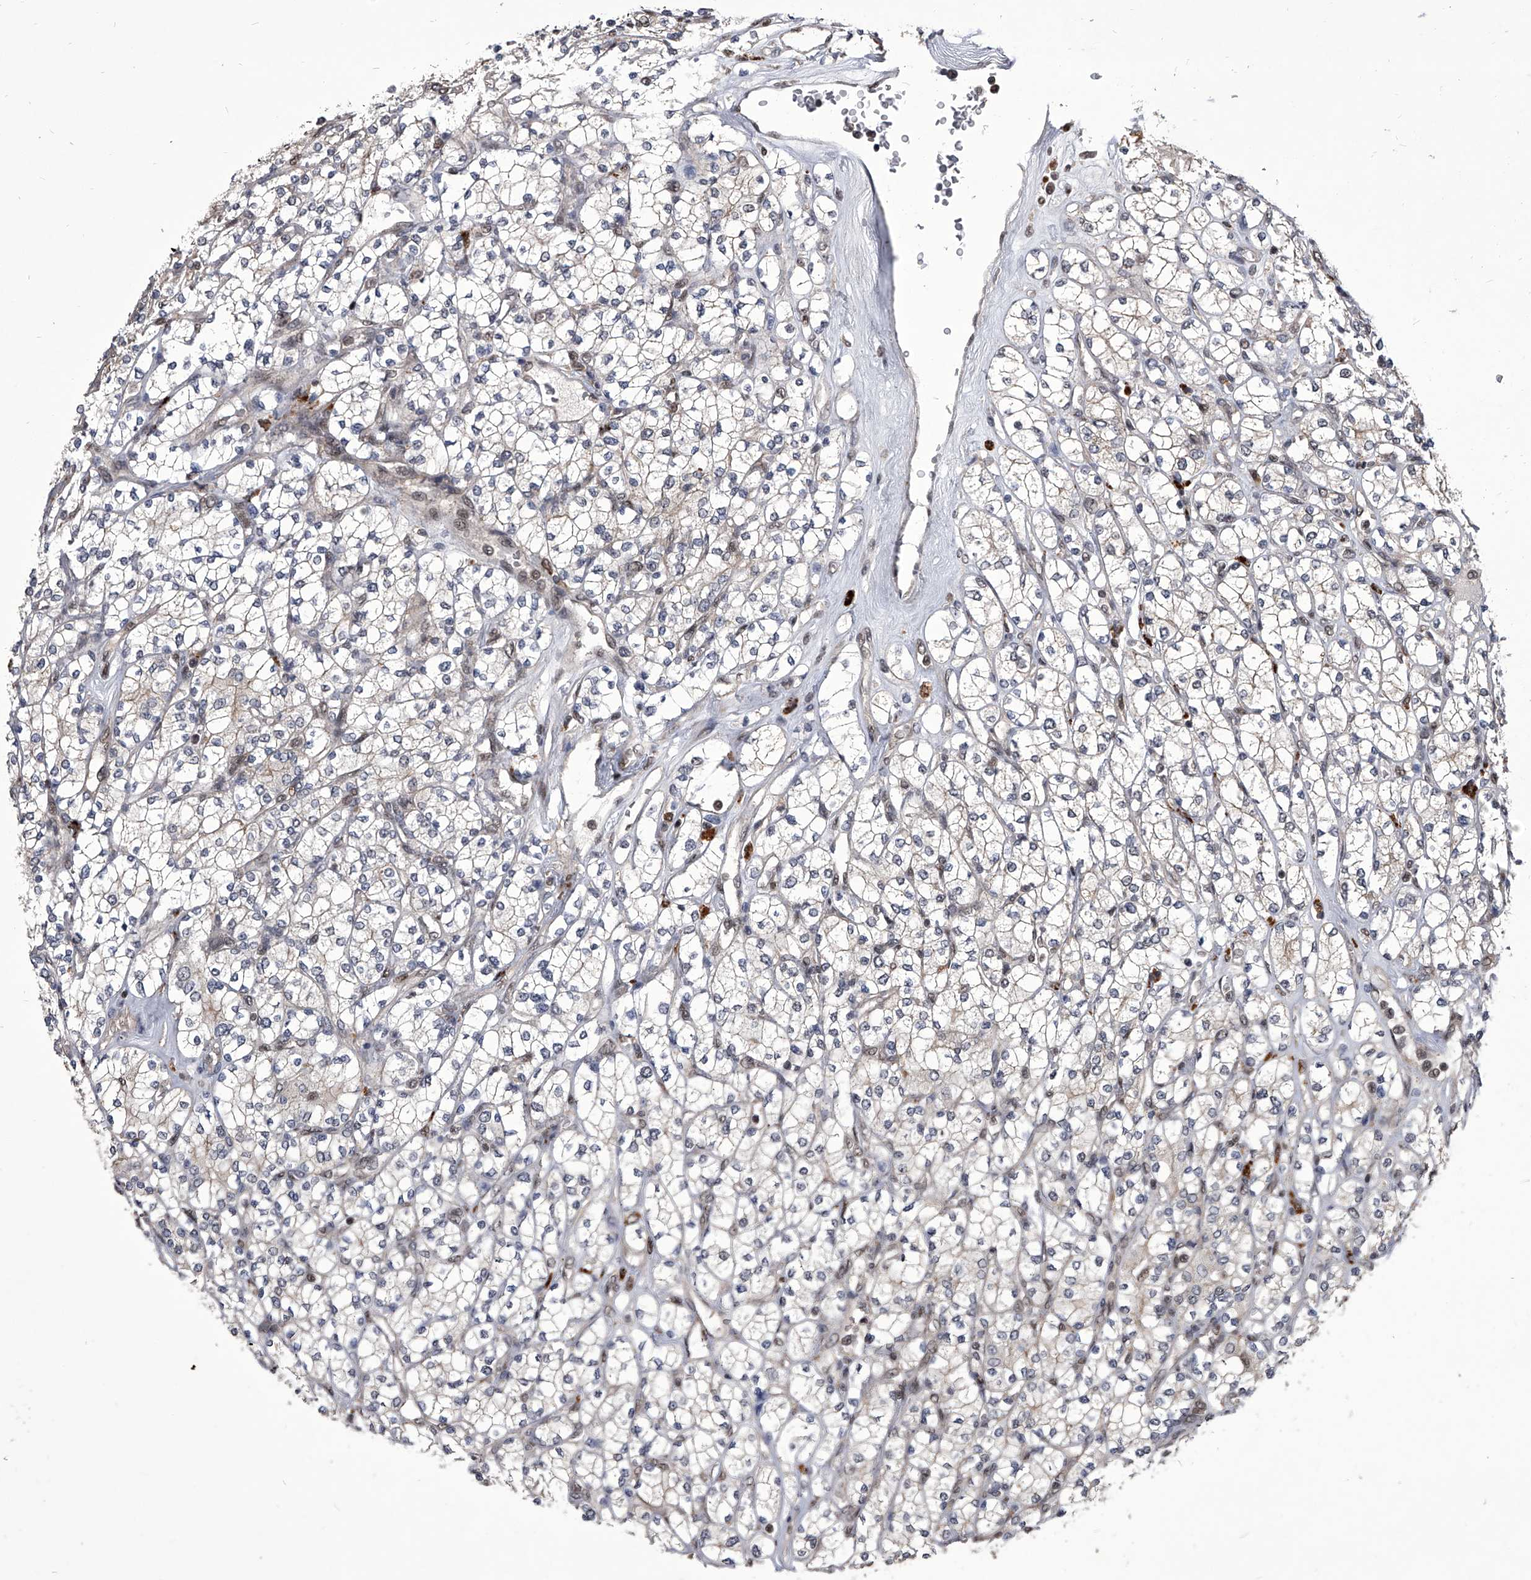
{"staining": {"intensity": "weak", "quantity": "<25%", "location": "cytoplasmic/membranous,nuclear"}, "tissue": "renal cancer", "cell_type": "Tumor cells", "image_type": "cancer", "snomed": [{"axis": "morphology", "description": "Adenocarcinoma, NOS"}, {"axis": "topography", "description": "Kidney"}], "caption": "Immunohistochemical staining of adenocarcinoma (renal) reveals no significant expression in tumor cells.", "gene": "CMTR1", "patient": {"sex": "male", "age": 77}}